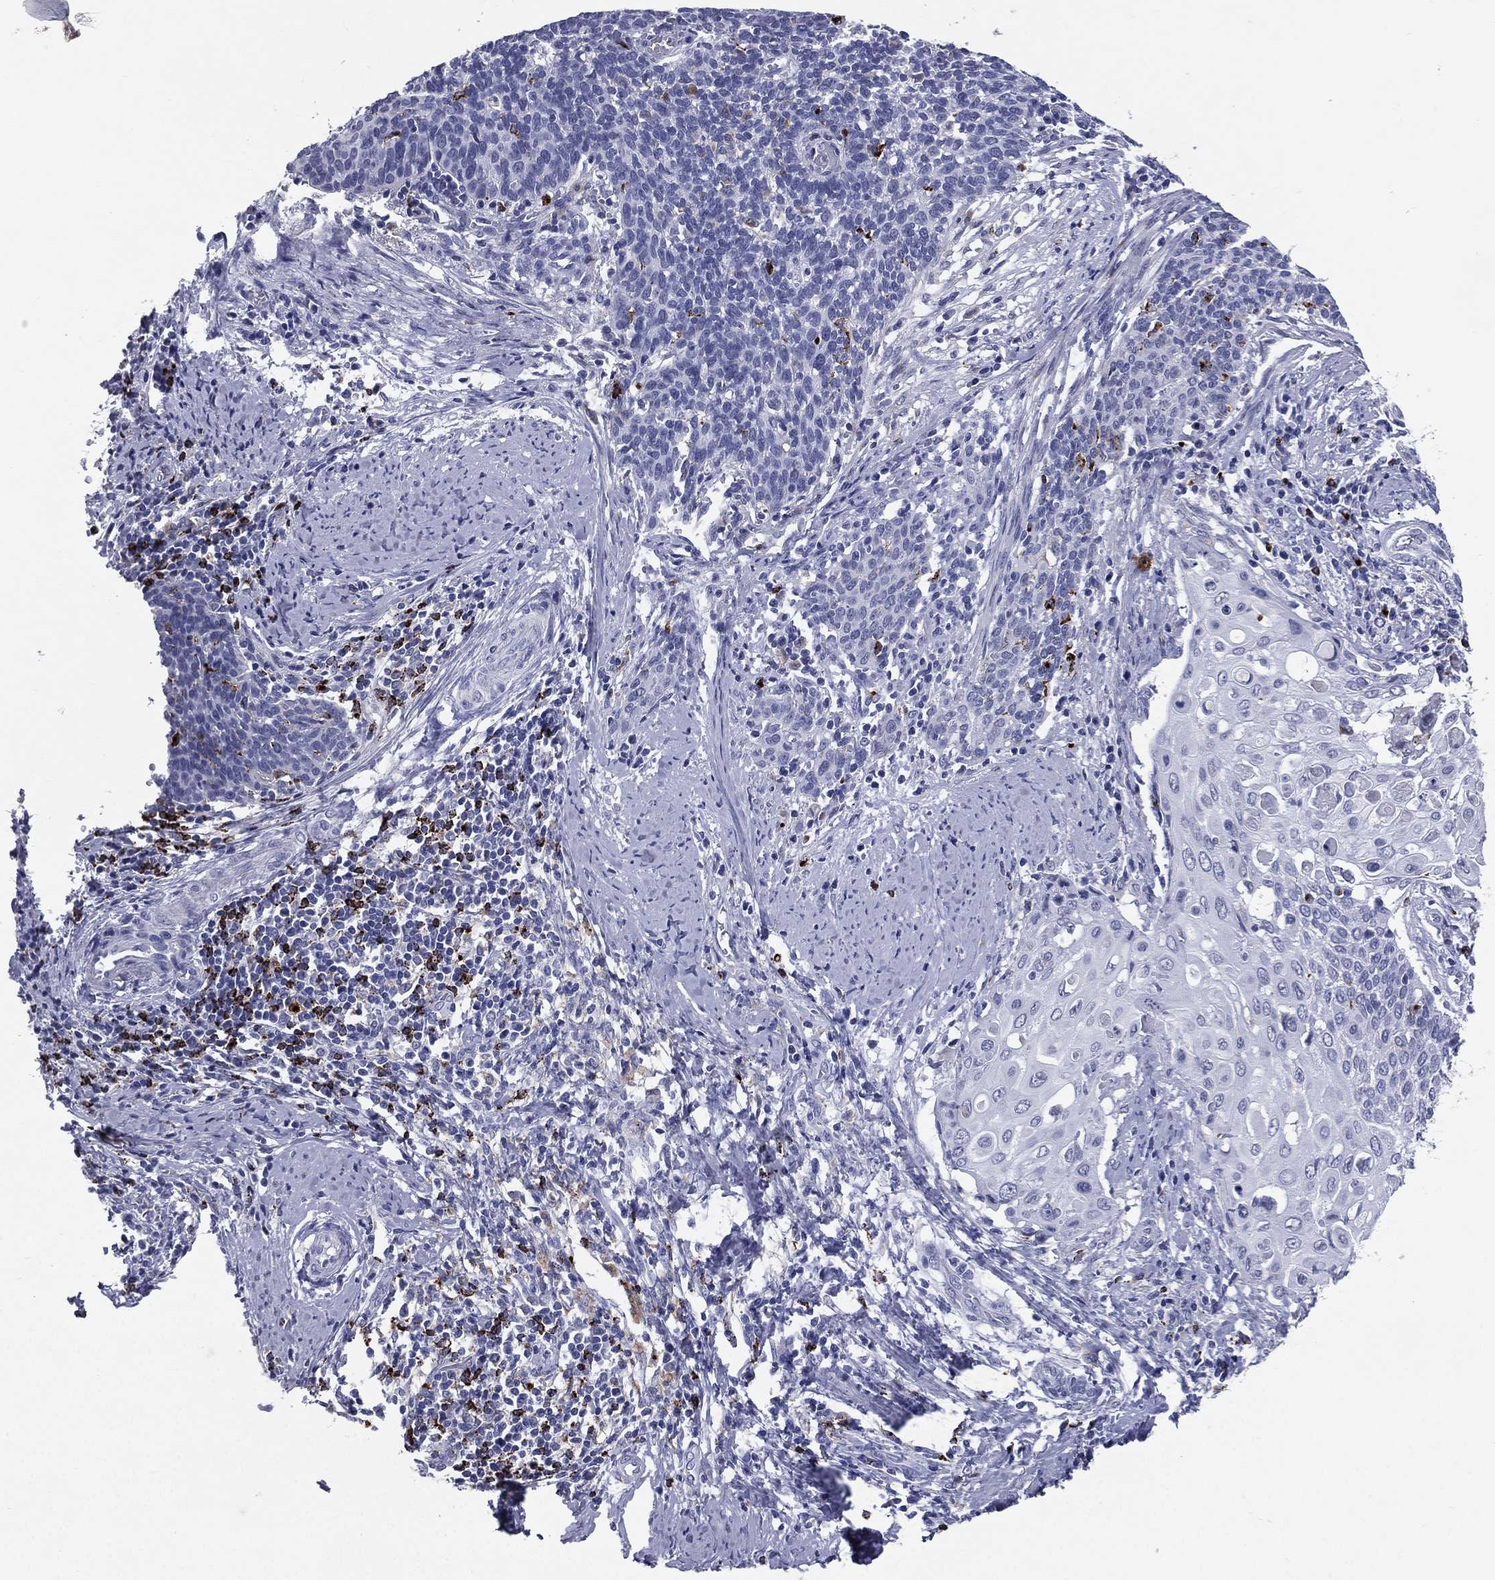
{"staining": {"intensity": "negative", "quantity": "none", "location": "none"}, "tissue": "cervical cancer", "cell_type": "Tumor cells", "image_type": "cancer", "snomed": [{"axis": "morphology", "description": "Squamous cell carcinoma, NOS"}, {"axis": "topography", "description": "Cervix"}], "caption": "Immunohistochemistry (IHC) photomicrograph of human cervical cancer (squamous cell carcinoma) stained for a protein (brown), which reveals no staining in tumor cells.", "gene": "HLA-DOA", "patient": {"sex": "female", "age": 39}}